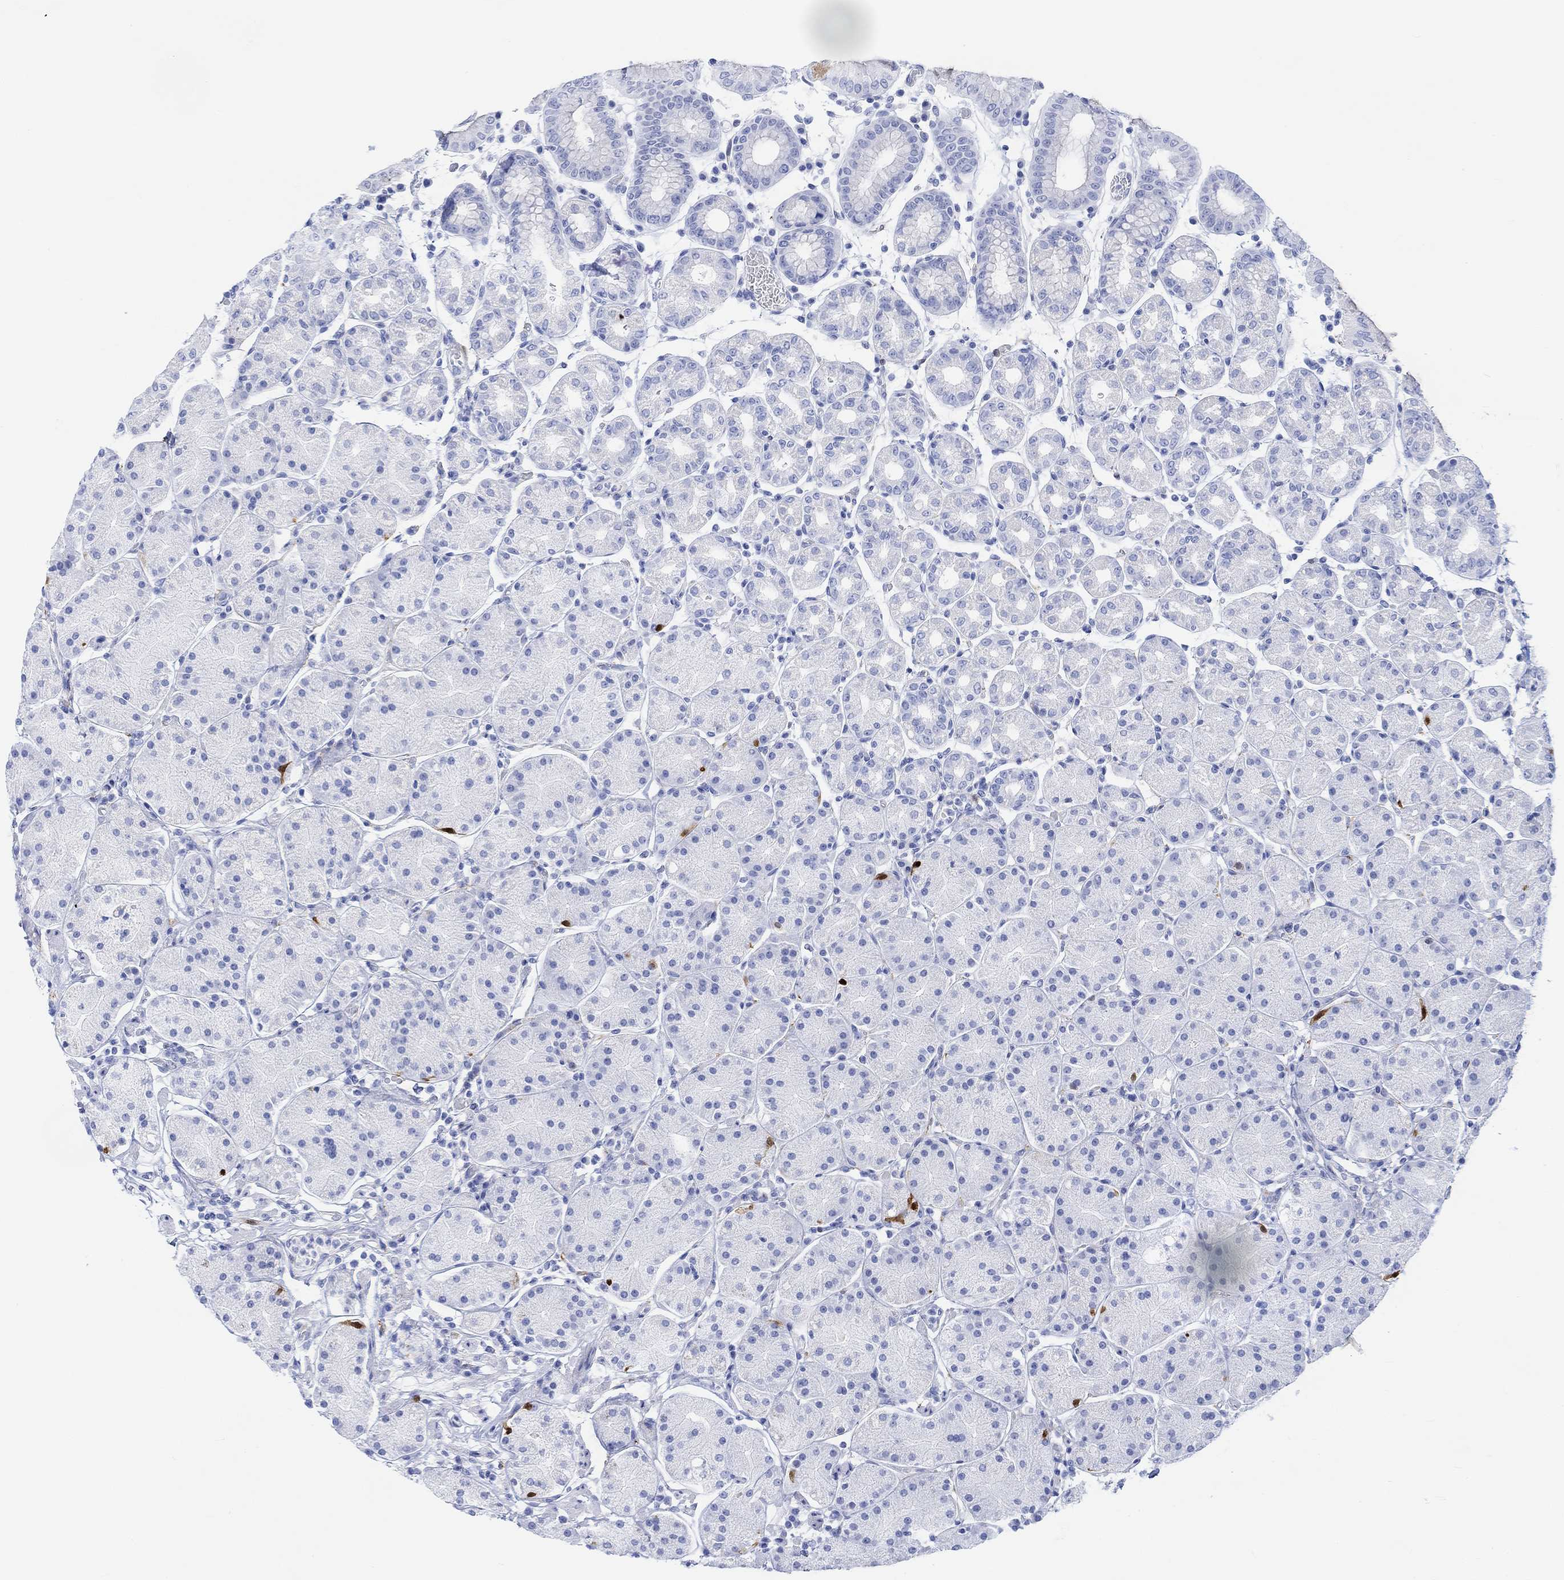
{"staining": {"intensity": "strong", "quantity": "<25%", "location": "cytoplasmic/membranous,nuclear"}, "tissue": "stomach", "cell_type": "Glandular cells", "image_type": "normal", "snomed": [{"axis": "morphology", "description": "Normal tissue, NOS"}, {"axis": "topography", "description": "Stomach"}], "caption": "Strong cytoplasmic/membranous,nuclear protein positivity is seen in about <25% of glandular cells in stomach.", "gene": "TPPP3", "patient": {"sex": "male", "age": 54}}